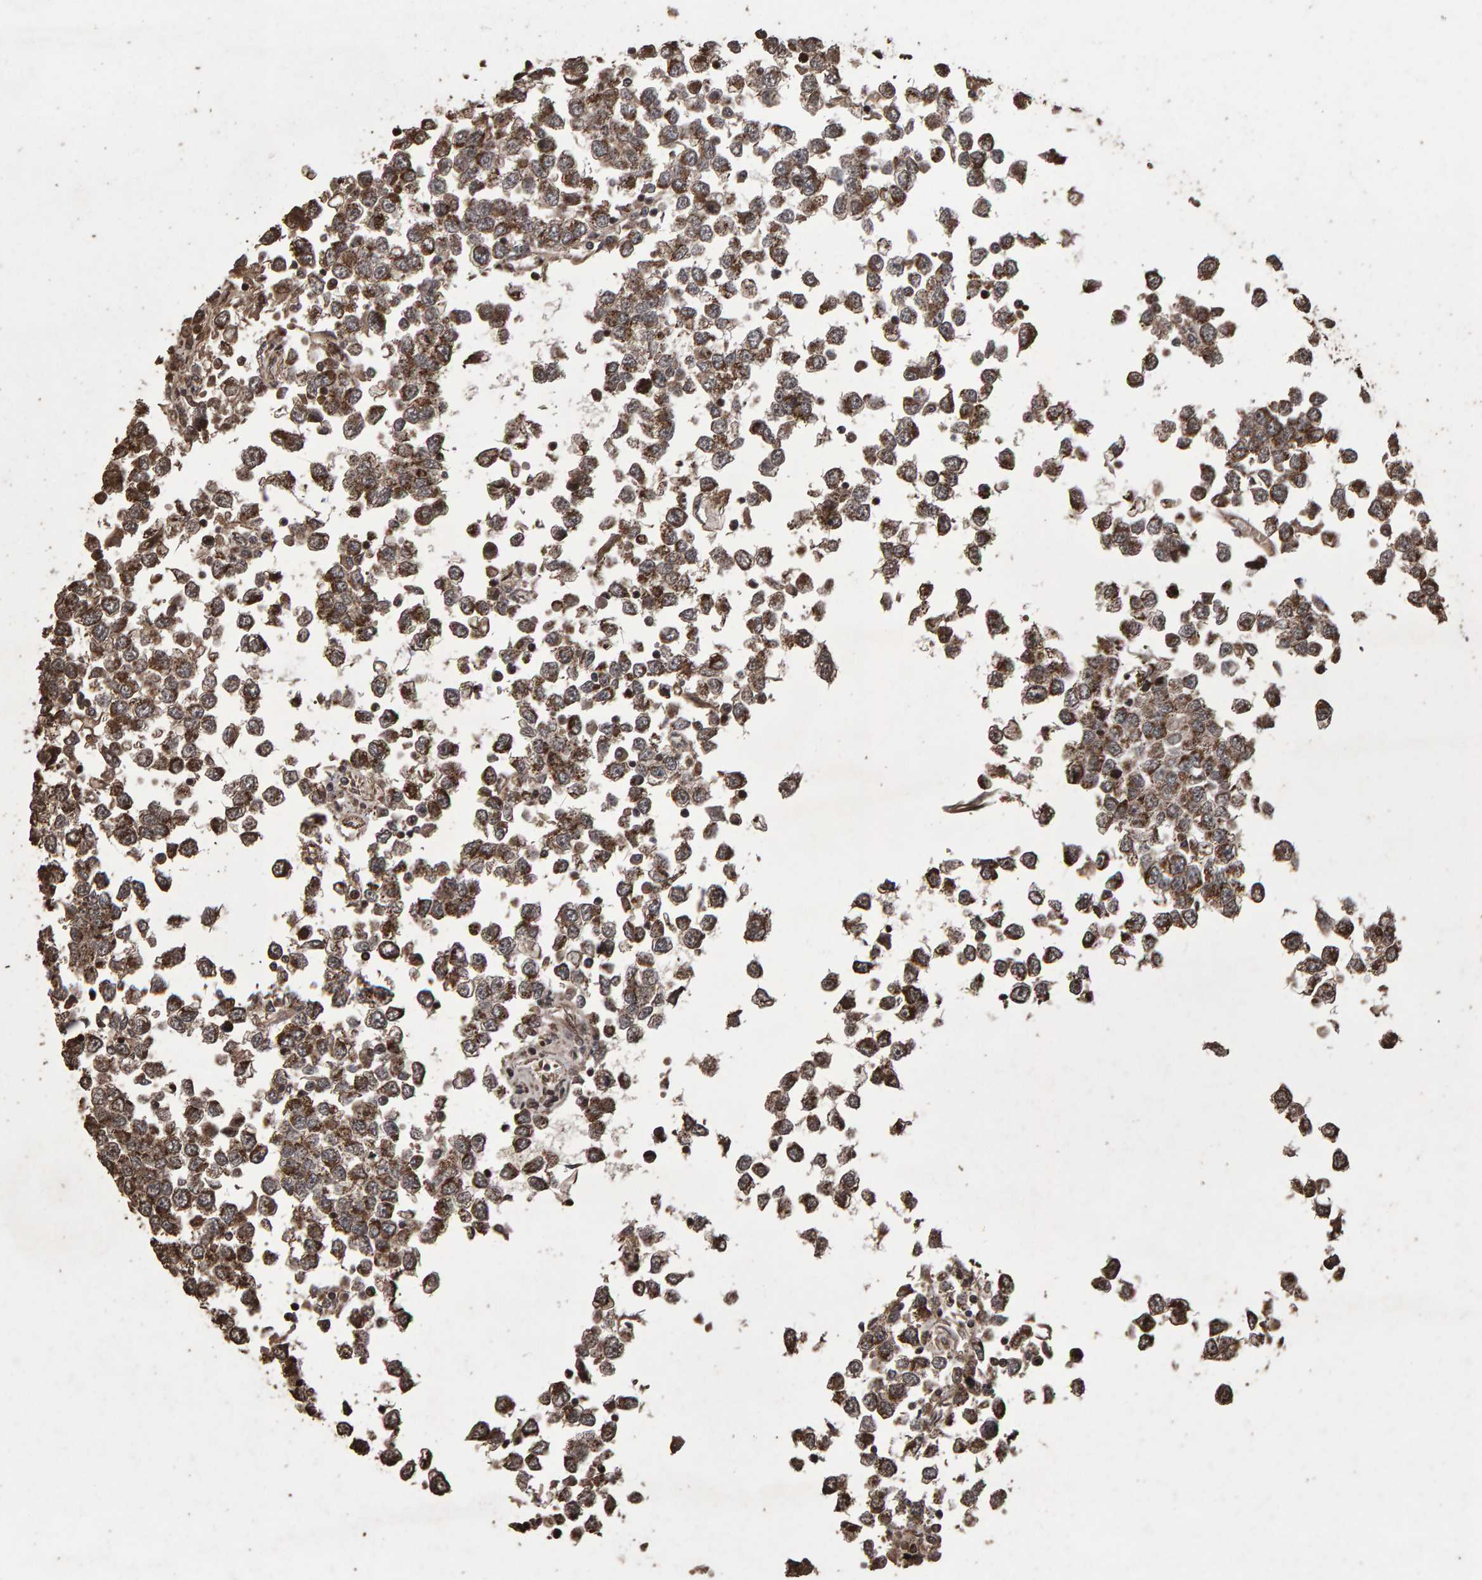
{"staining": {"intensity": "moderate", "quantity": ">75%", "location": "cytoplasmic/membranous"}, "tissue": "testis cancer", "cell_type": "Tumor cells", "image_type": "cancer", "snomed": [{"axis": "morphology", "description": "Seminoma, NOS"}, {"axis": "topography", "description": "Testis"}], "caption": "Brown immunohistochemical staining in human seminoma (testis) displays moderate cytoplasmic/membranous staining in about >75% of tumor cells. The protein is shown in brown color, while the nuclei are stained blue.", "gene": "OSBP2", "patient": {"sex": "male", "age": 65}}